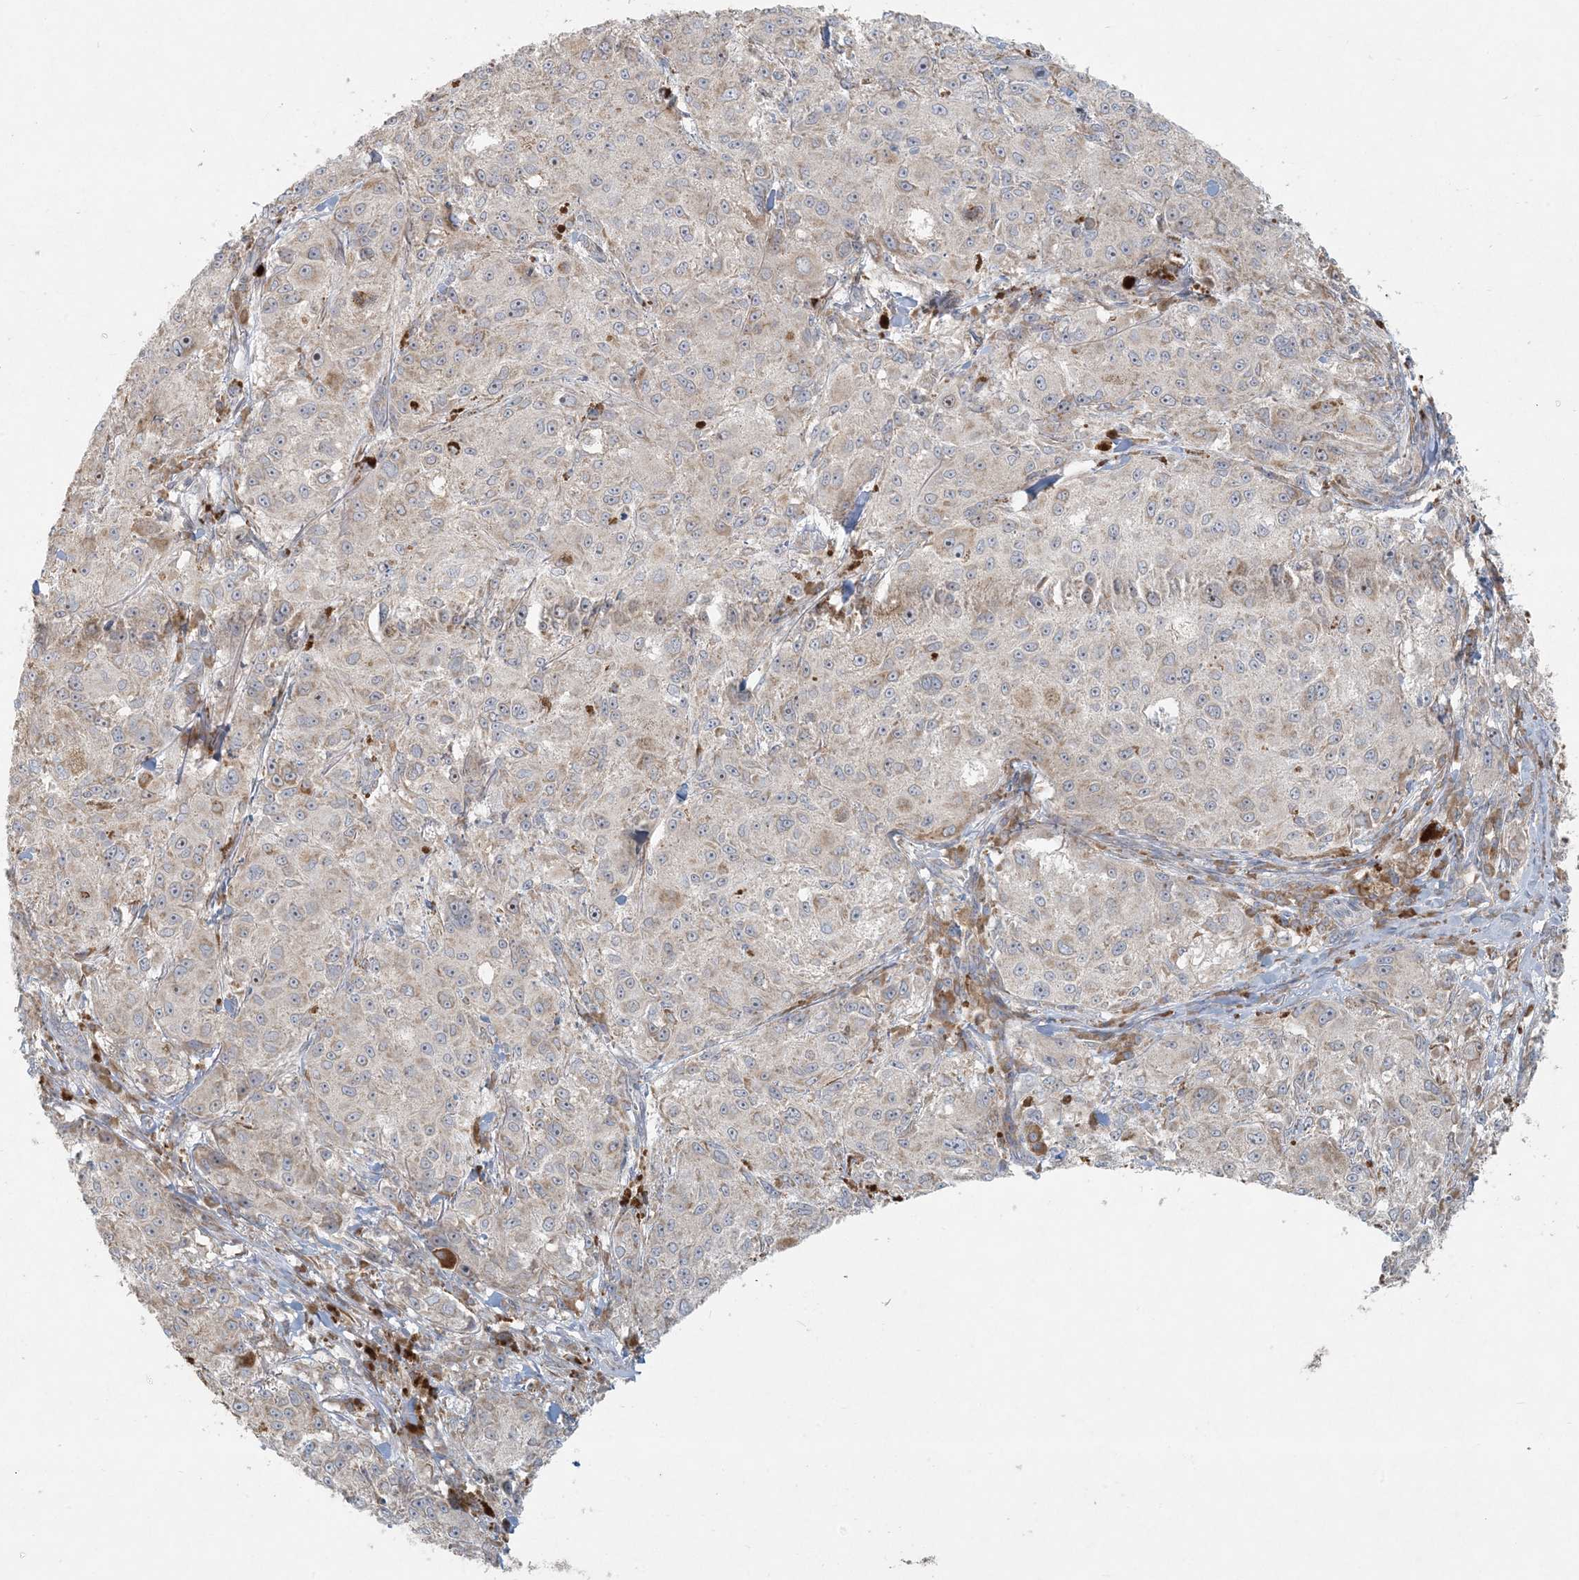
{"staining": {"intensity": "weak", "quantity": "25%-75%", "location": "cytoplasmic/membranous,nuclear"}, "tissue": "melanoma", "cell_type": "Tumor cells", "image_type": "cancer", "snomed": [{"axis": "morphology", "description": "Necrosis, NOS"}, {"axis": "morphology", "description": "Malignant melanoma, NOS"}, {"axis": "topography", "description": "Skin"}], "caption": "DAB immunohistochemical staining of human melanoma shows weak cytoplasmic/membranous and nuclear protein positivity in approximately 25%-75% of tumor cells.", "gene": "HACL1", "patient": {"sex": "female", "age": 87}}